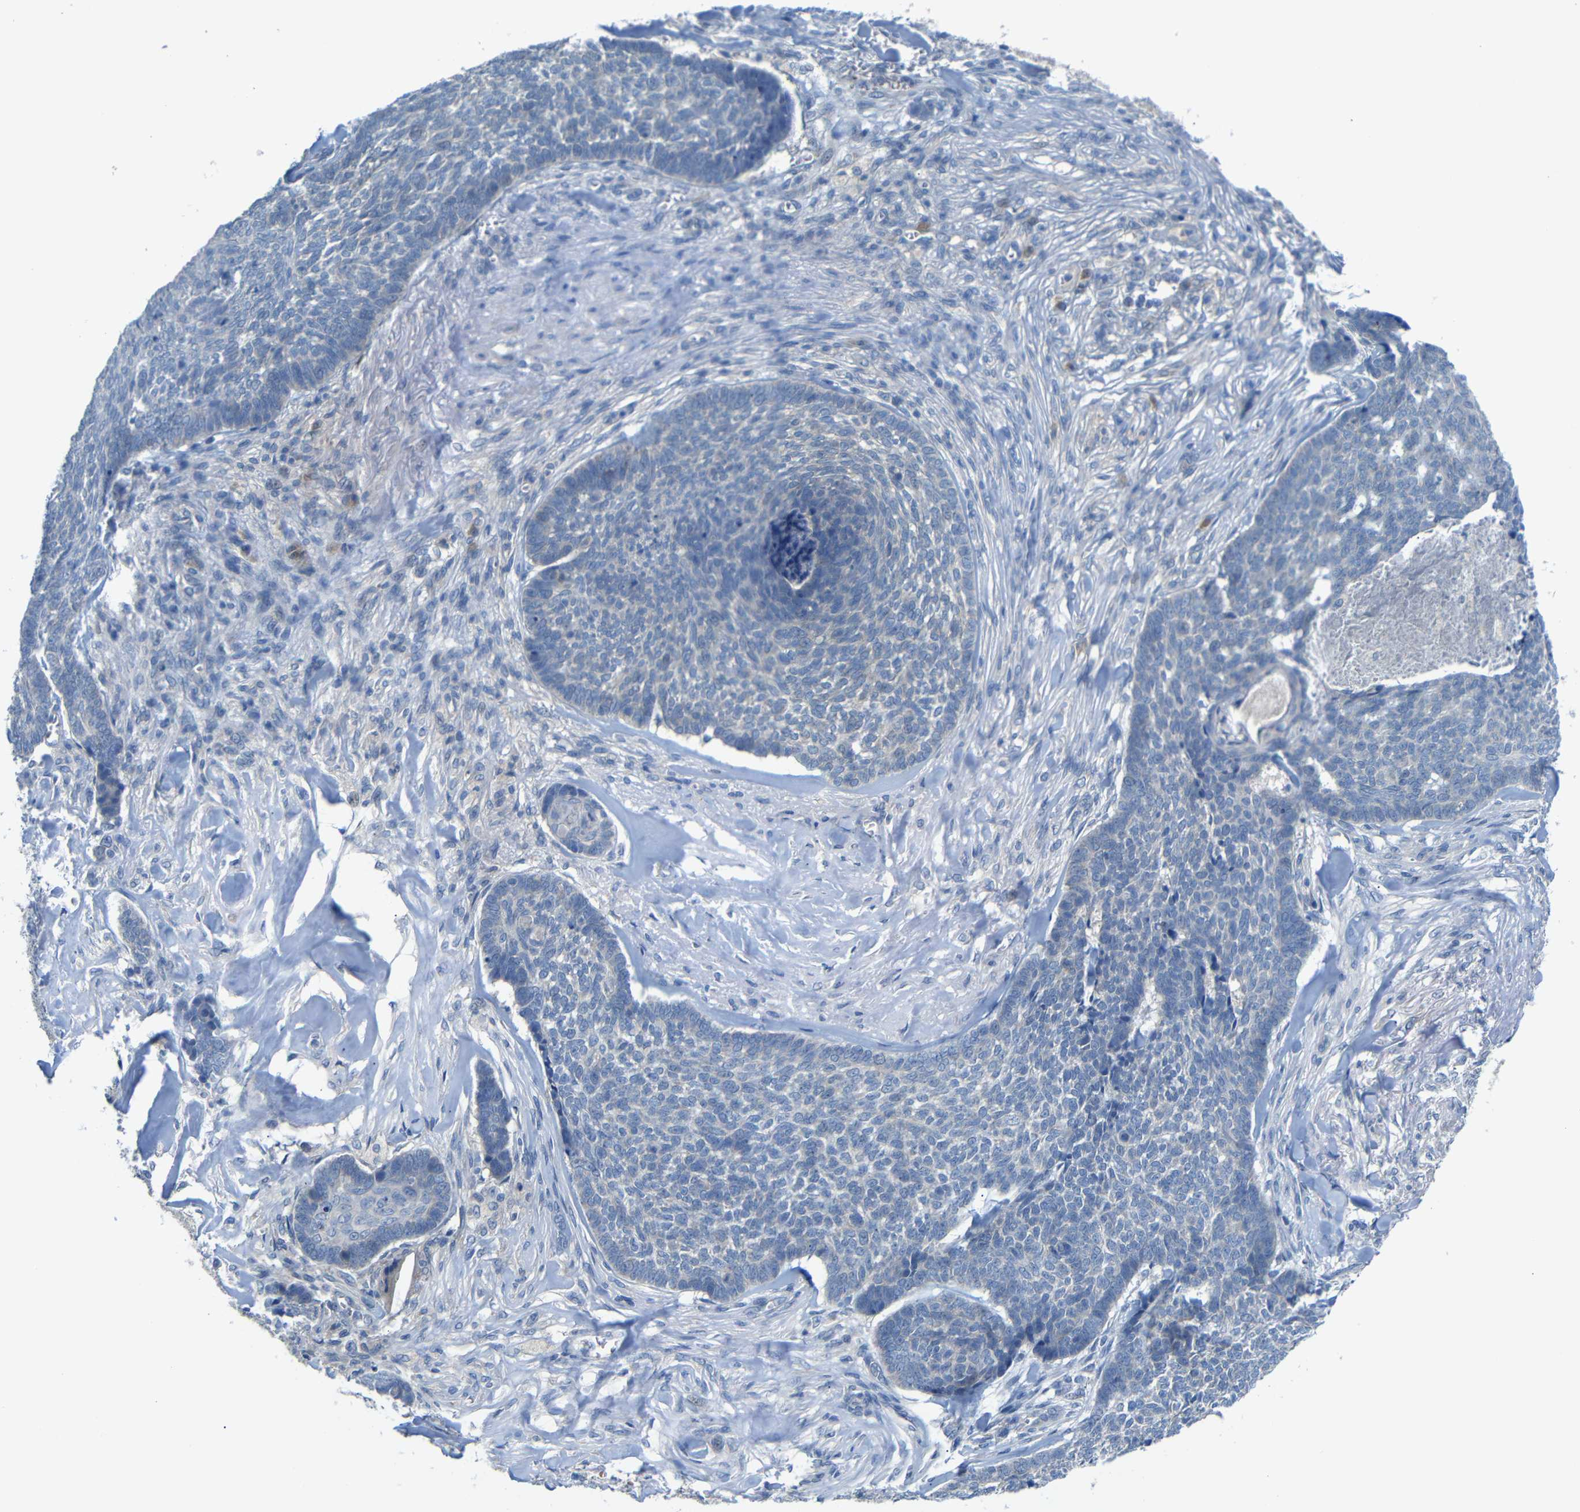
{"staining": {"intensity": "negative", "quantity": "none", "location": "none"}, "tissue": "skin cancer", "cell_type": "Tumor cells", "image_type": "cancer", "snomed": [{"axis": "morphology", "description": "Basal cell carcinoma"}, {"axis": "topography", "description": "Skin"}], "caption": "The immunohistochemistry image has no significant staining in tumor cells of skin basal cell carcinoma tissue.", "gene": "TBC1D32", "patient": {"sex": "male", "age": 84}}